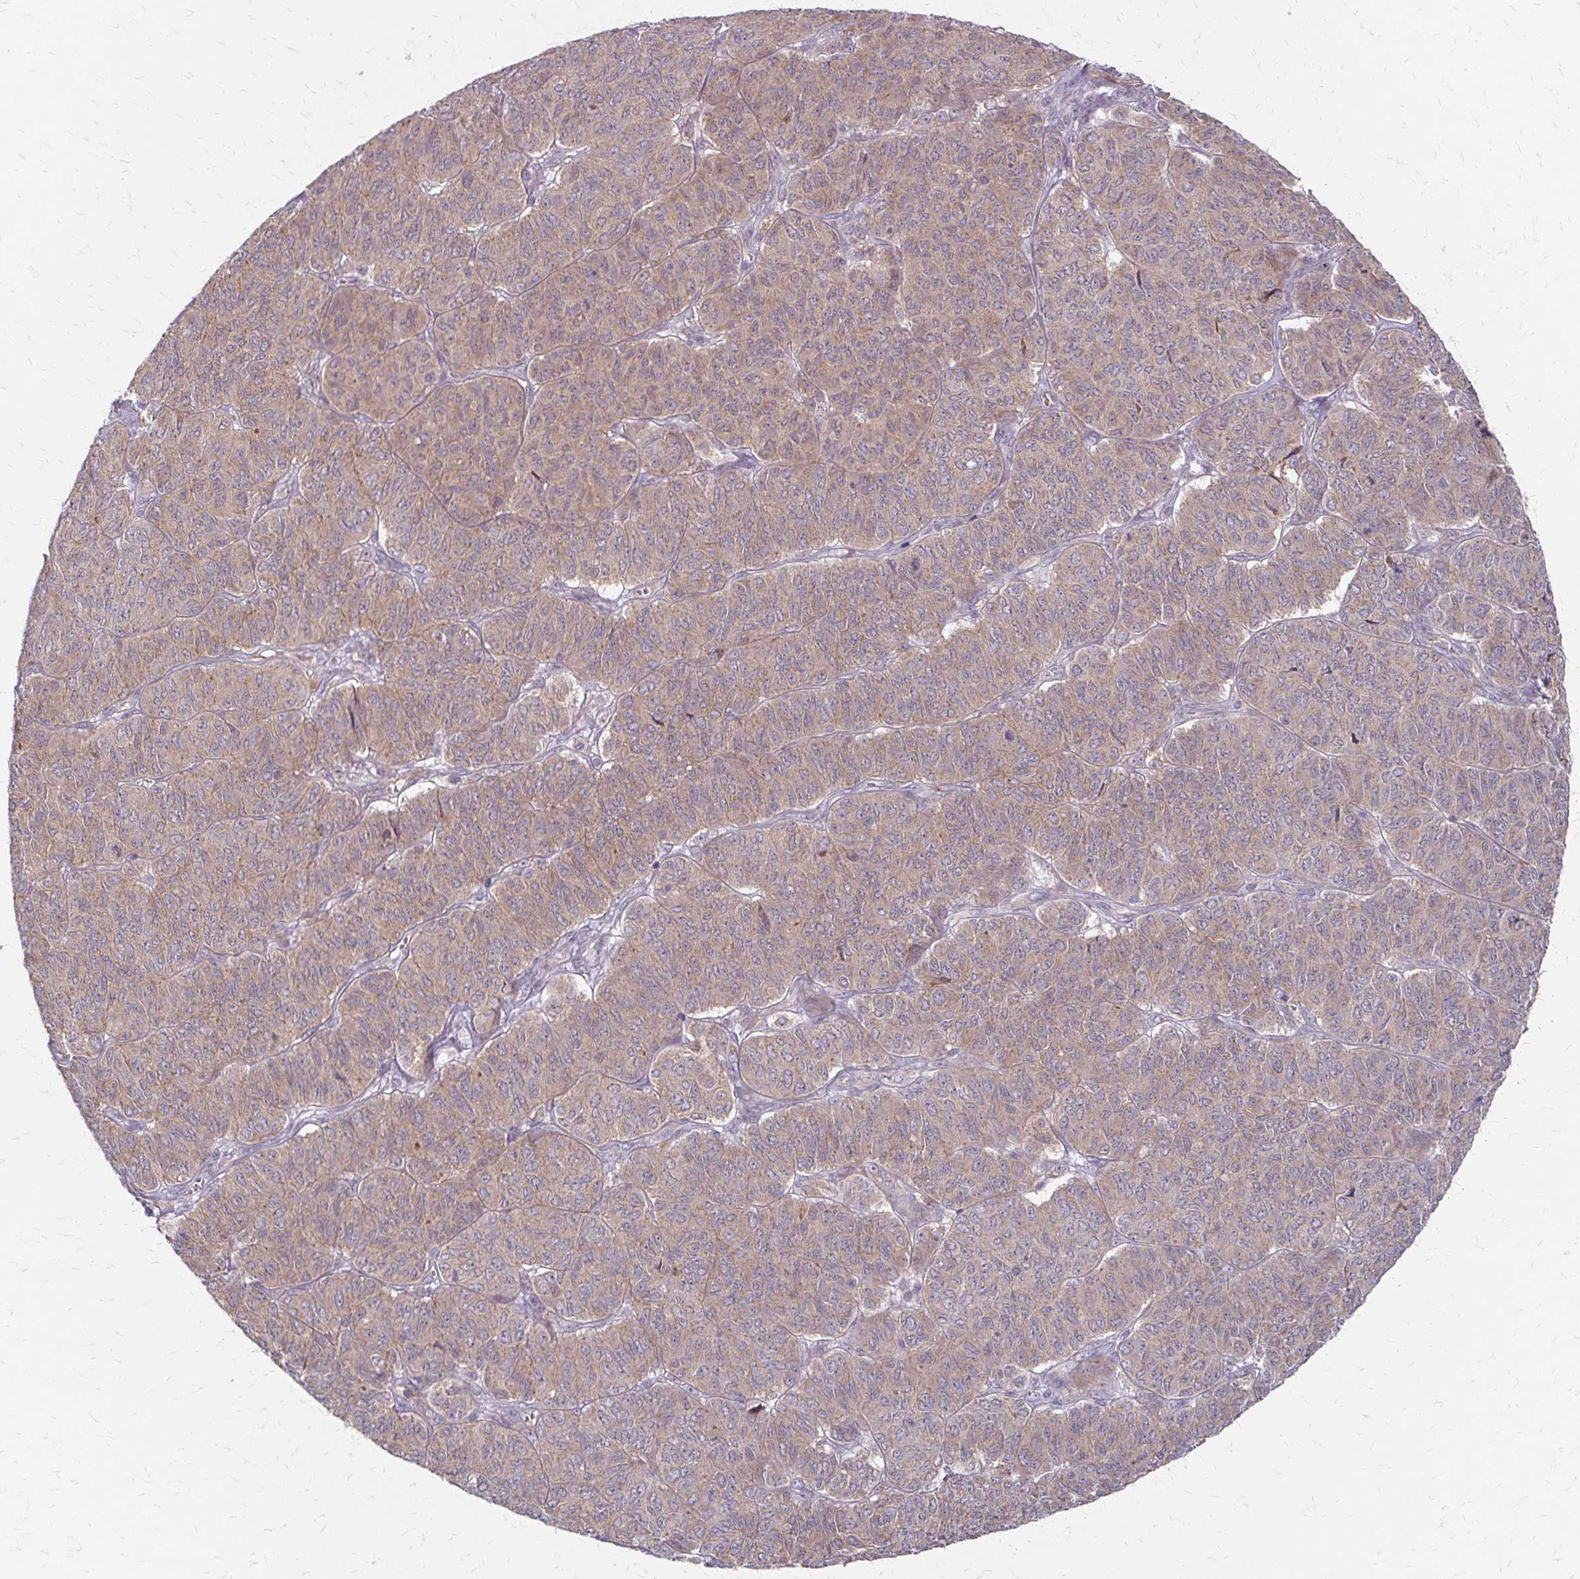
{"staining": {"intensity": "weak", "quantity": ">75%", "location": "cytoplasmic/membranous"}, "tissue": "ovarian cancer", "cell_type": "Tumor cells", "image_type": "cancer", "snomed": [{"axis": "morphology", "description": "Carcinoma, endometroid"}, {"axis": "topography", "description": "Ovary"}], "caption": "Ovarian cancer tissue shows weak cytoplasmic/membranous expression in approximately >75% of tumor cells Ihc stains the protein of interest in brown and the nuclei are stained blue.", "gene": "ZNF383", "patient": {"sex": "female", "age": 80}}